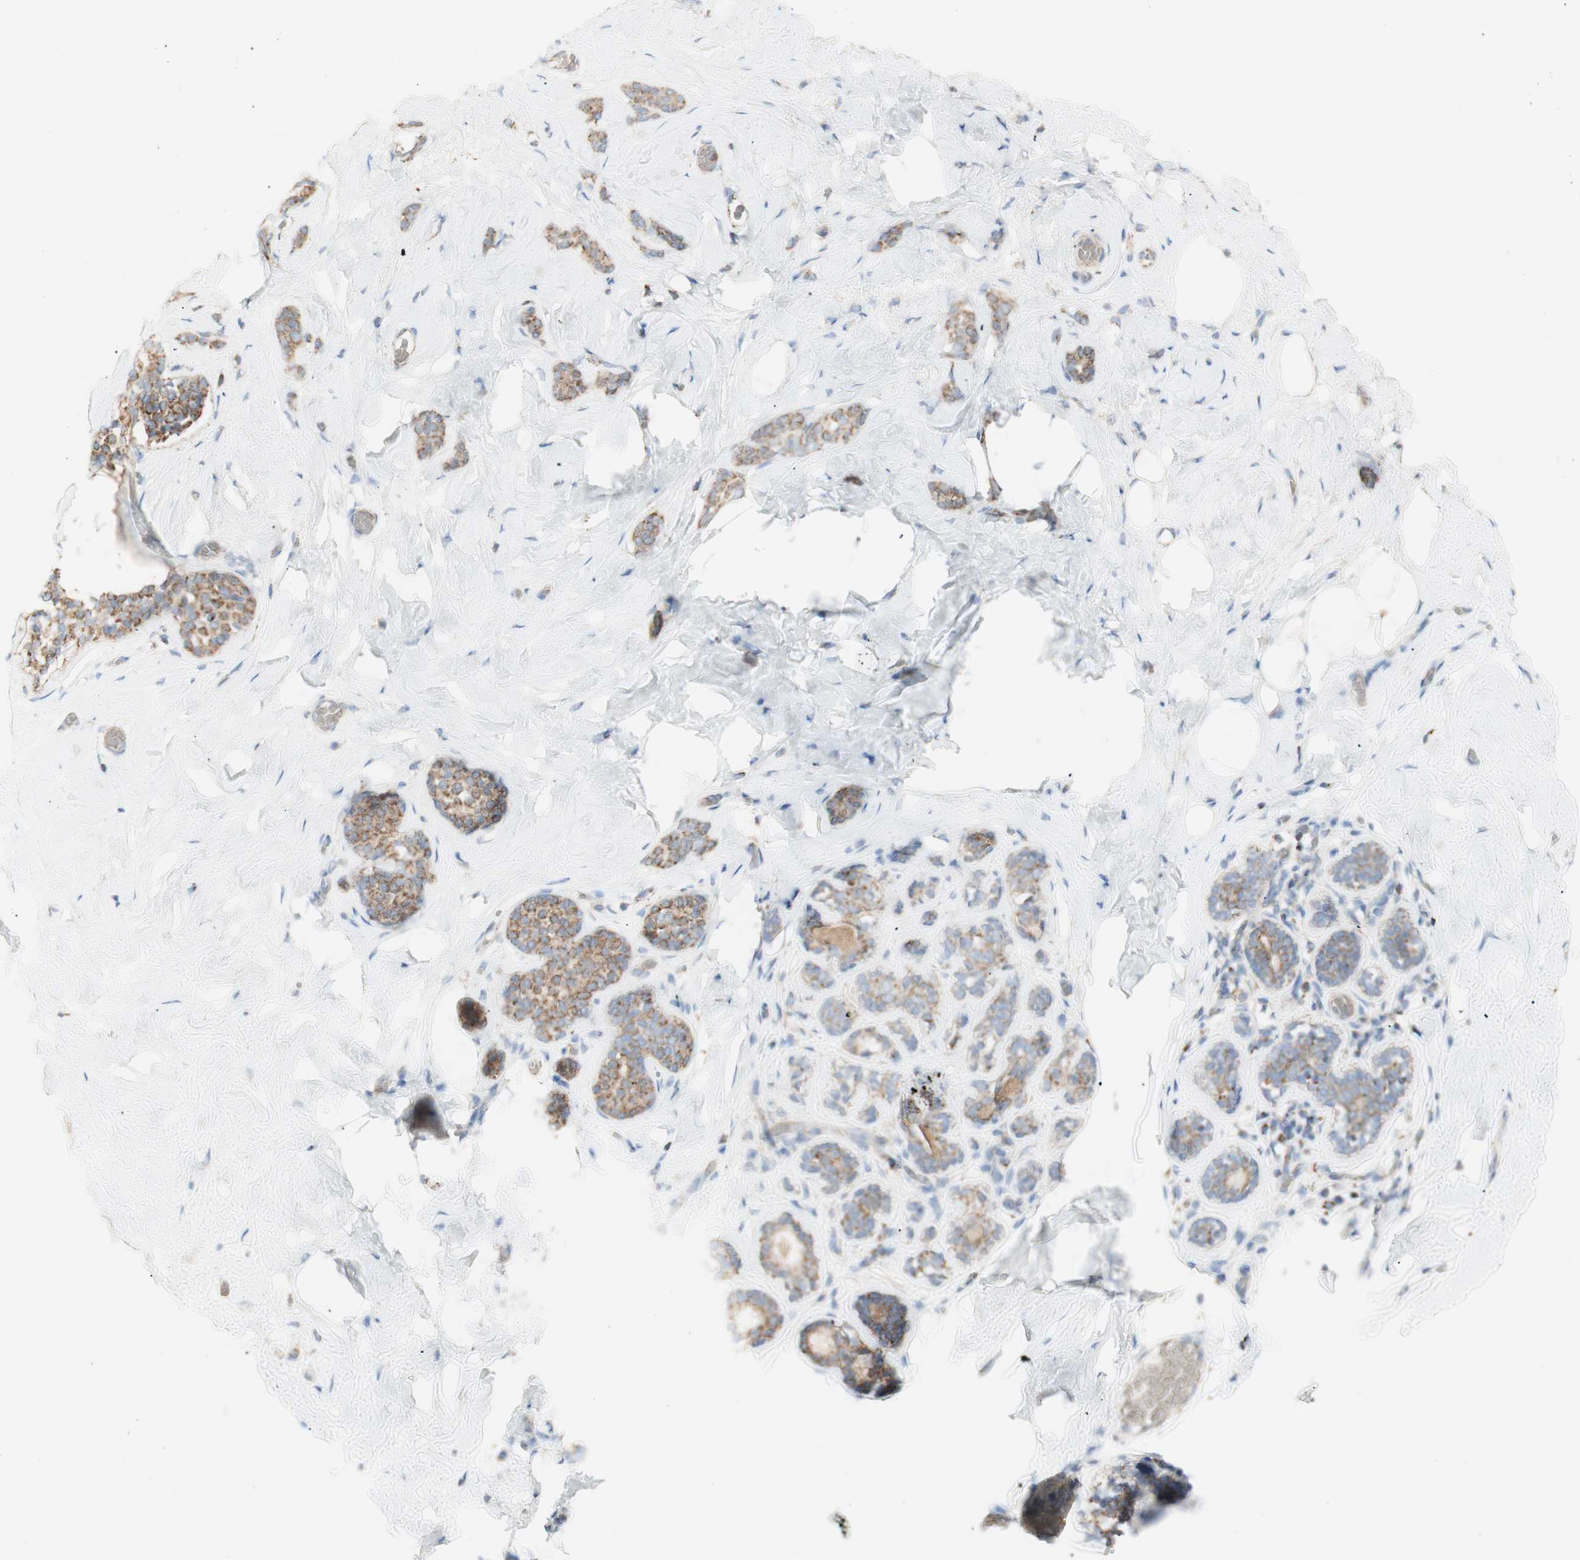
{"staining": {"intensity": "negative", "quantity": "none", "location": "none"}, "tissue": "breast", "cell_type": "Adipocytes", "image_type": "normal", "snomed": [{"axis": "morphology", "description": "Normal tissue, NOS"}, {"axis": "topography", "description": "Breast"}], "caption": "Immunohistochemical staining of benign breast demonstrates no significant expression in adipocytes.", "gene": "LETM1", "patient": {"sex": "female", "age": 75}}